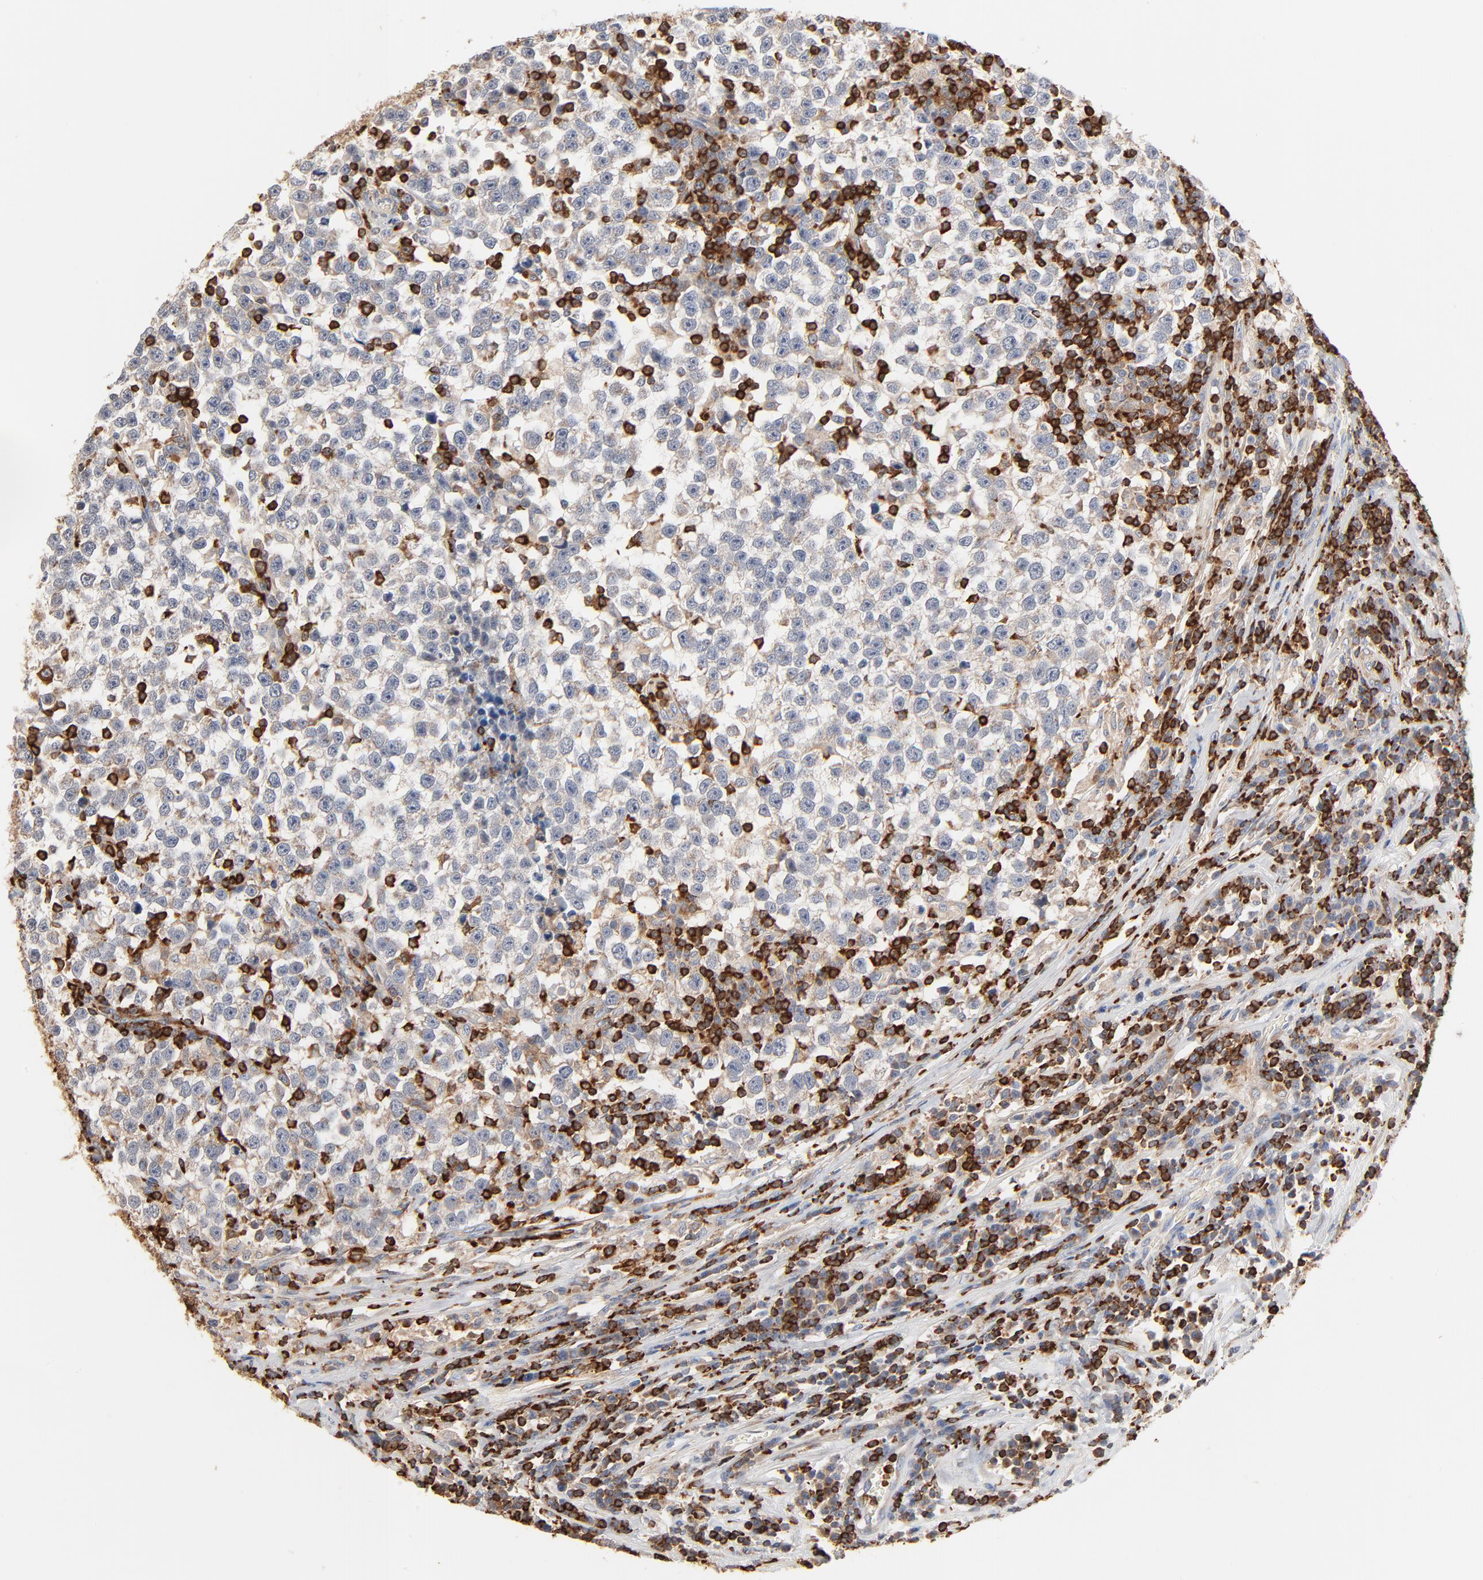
{"staining": {"intensity": "negative", "quantity": "none", "location": "none"}, "tissue": "testis cancer", "cell_type": "Tumor cells", "image_type": "cancer", "snomed": [{"axis": "morphology", "description": "Seminoma, NOS"}, {"axis": "topography", "description": "Testis"}], "caption": "Testis cancer was stained to show a protein in brown. There is no significant expression in tumor cells. The staining was performed using DAB to visualize the protein expression in brown, while the nuclei were stained in blue with hematoxylin (Magnification: 20x).", "gene": "SH3KBP1", "patient": {"sex": "male", "age": 43}}